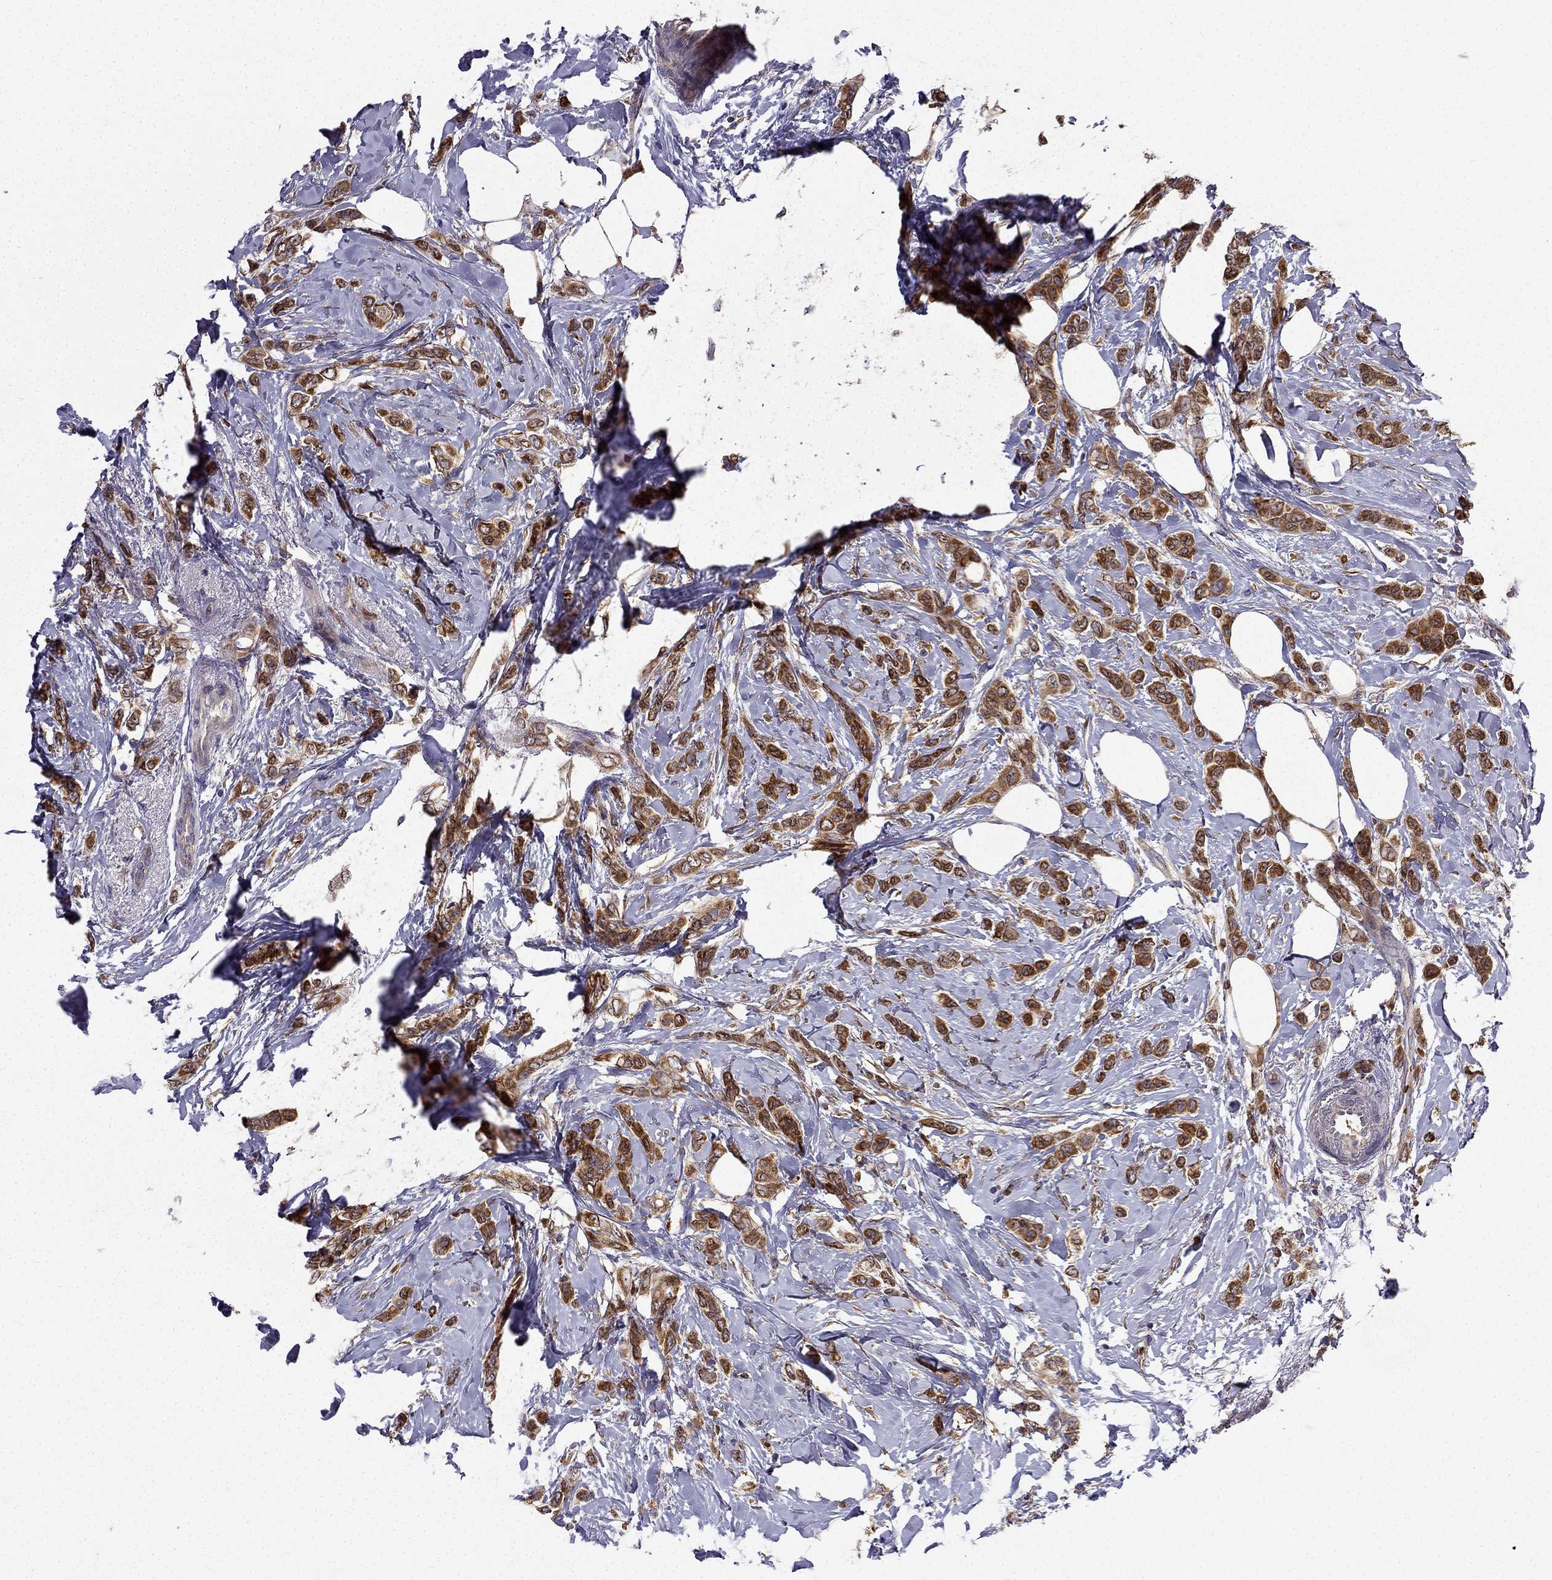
{"staining": {"intensity": "strong", "quantity": ">75%", "location": "cytoplasmic/membranous"}, "tissue": "breast cancer", "cell_type": "Tumor cells", "image_type": "cancer", "snomed": [{"axis": "morphology", "description": "Lobular carcinoma"}, {"axis": "topography", "description": "Breast"}], "caption": "Lobular carcinoma (breast) stained with immunohistochemistry displays strong cytoplasmic/membranous positivity in about >75% of tumor cells. (IHC, brightfield microscopy, high magnification).", "gene": "B4GALT7", "patient": {"sex": "female", "age": 66}}